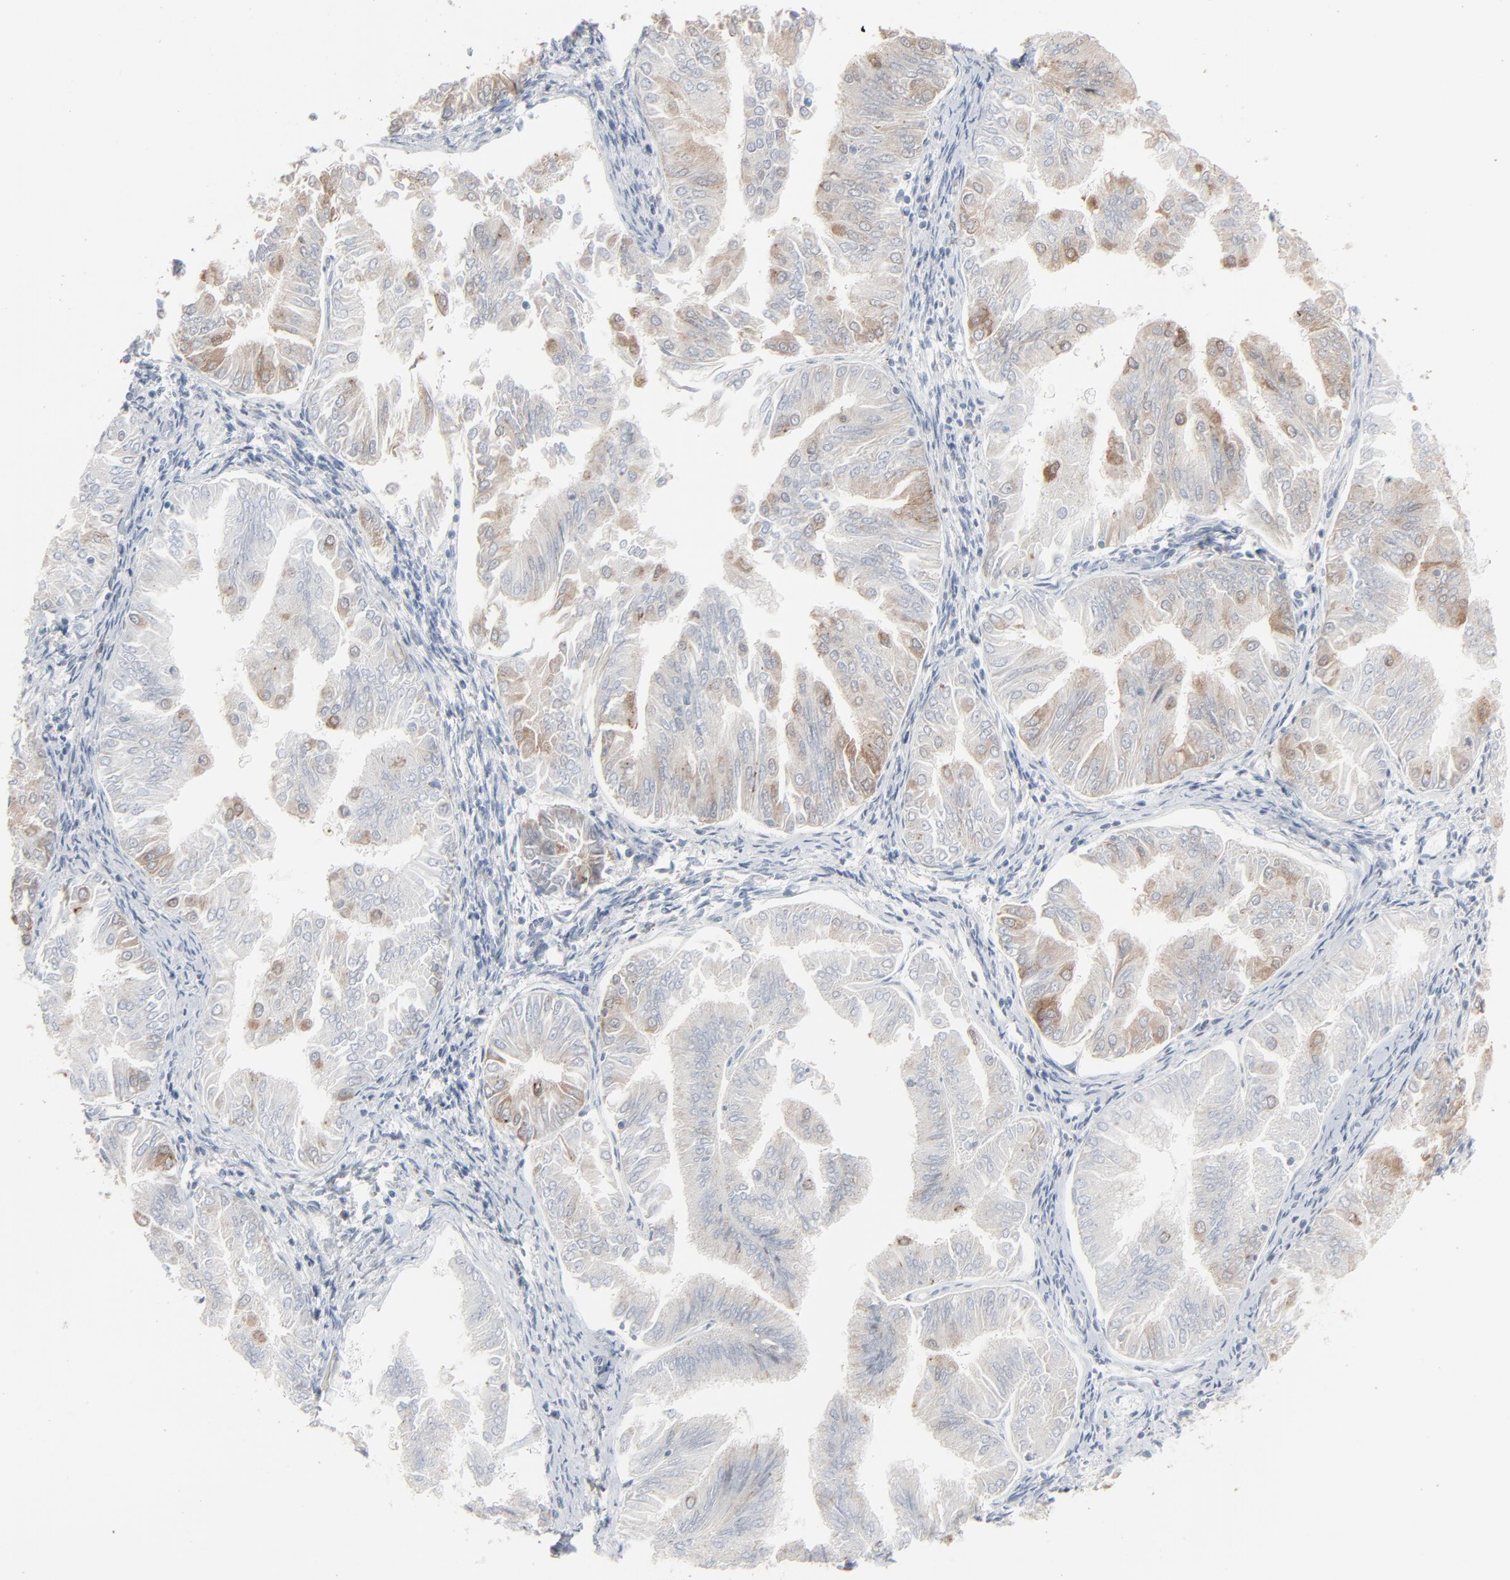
{"staining": {"intensity": "weak", "quantity": "25%-75%", "location": "cytoplasmic/membranous"}, "tissue": "endometrial cancer", "cell_type": "Tumor cells", "image_type": "cancer", "snomed": [{"axis": "morphology", "description": "Adenocarcinoma, NOS"}, {"axis": "topography", "description": "Endometrium"}], "caption": "The immunohistochemical stain shows weak cytoplasmic/membranous staining in tumor cells of endometrial adenocarcinoma tissue.", "gene": "PHGDH", "patient": {"sex": "female", "age": 53}}